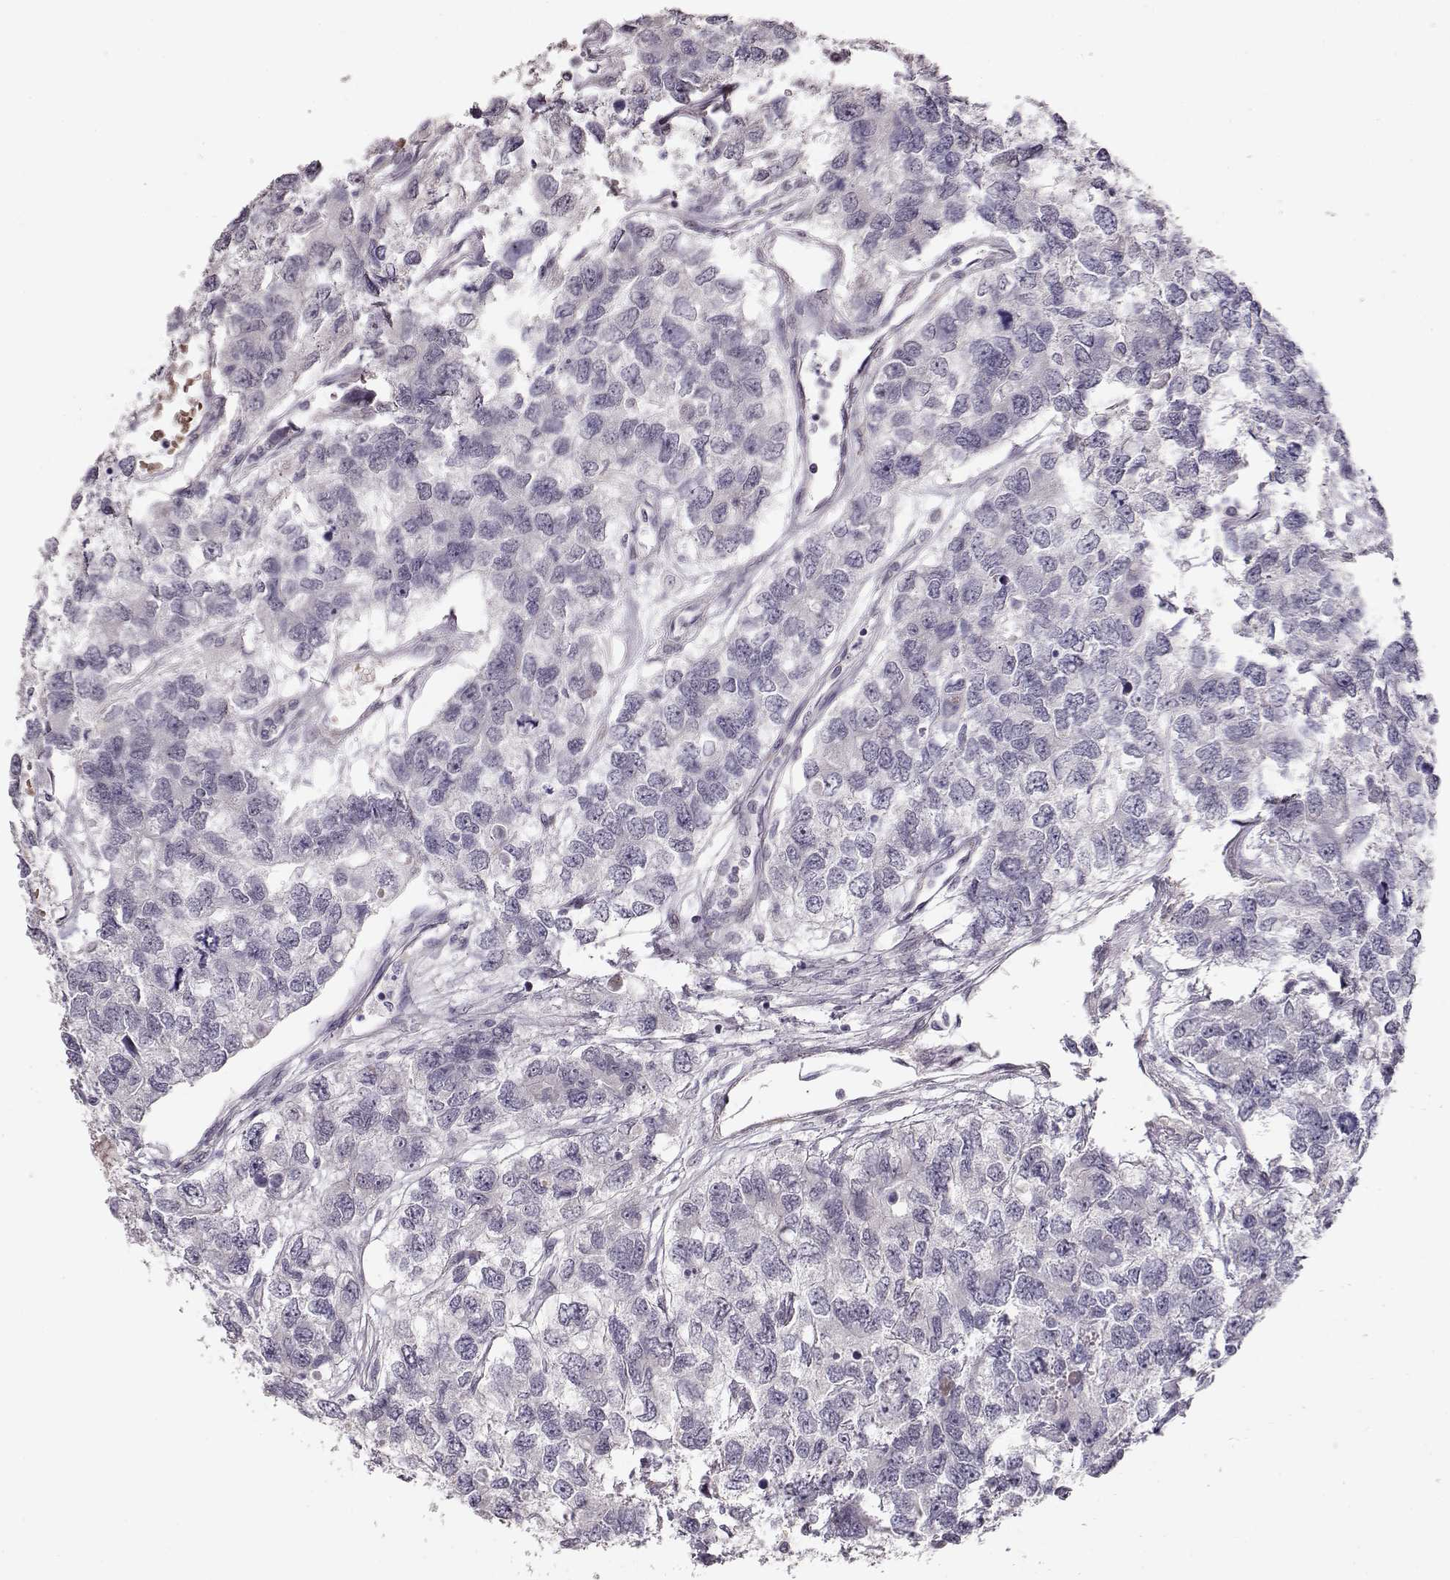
{"staining": {"intensity": "negative", "quantity": "none", "location": "none"}, "tissue": "testis cancer", "cell_type": "Tumor cells", "image_type": "cancer", "snomed": [{"axis": "morphology", "description": "Seminoma, NOS"}, {"axis": "topography", "description": "Testis"}], "caption": "This is an immunohistochemistry micrograph of testis seminoma. There is no staining in tumor cells.", "gene": "PCP4", "patient": {"sex": "male", "age": 52}}